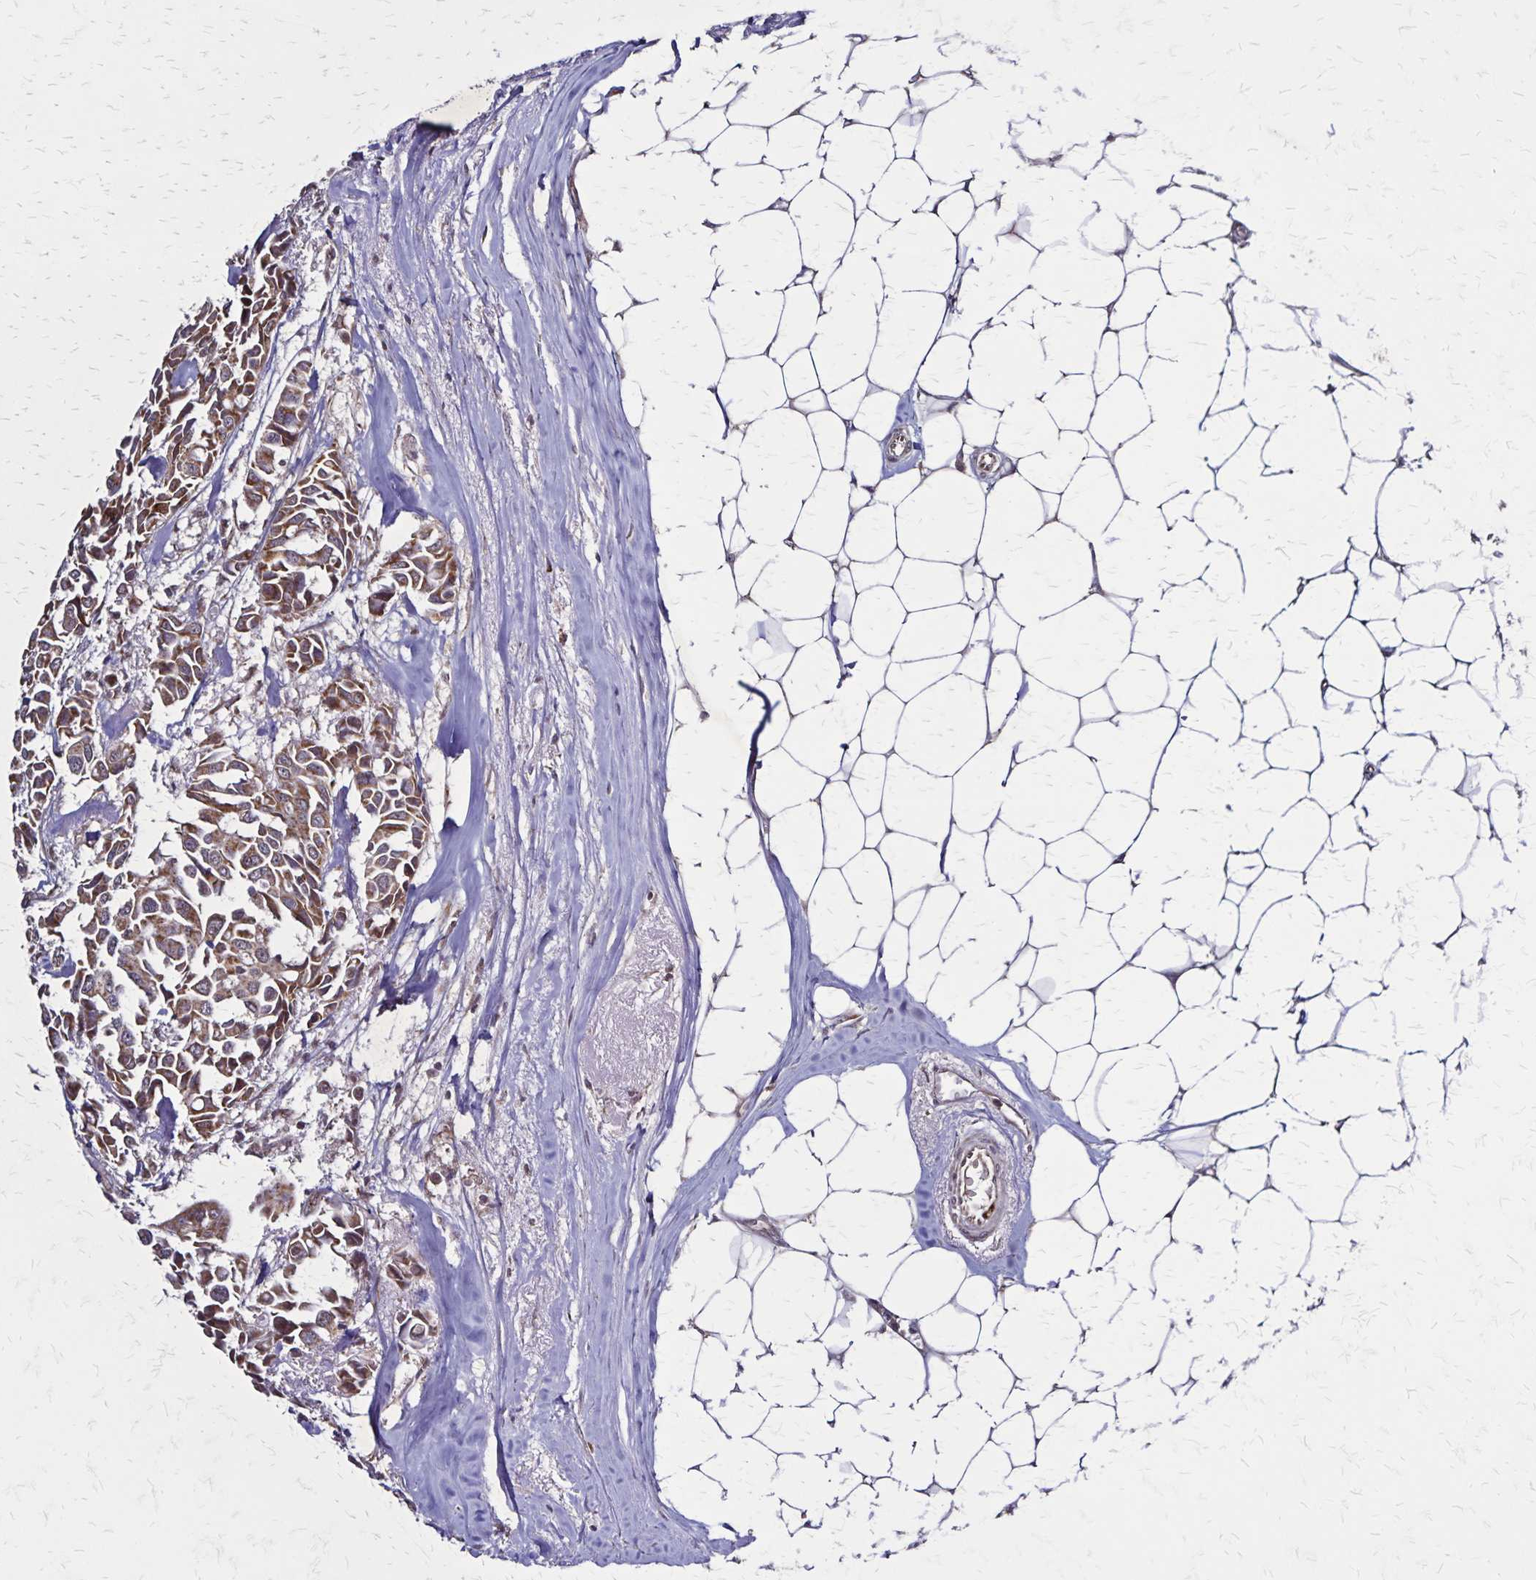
{"staining": {"intensity": "moderate", "quantity": ">75%", "location": "cytoplasmic/membranous"}, "tissue": "breast cancer", "cell_type": "Tumor cells", "image_type": "cancer", "snomed": [{"axis": "morphology", "description": "Duct carcinoma"}, {"axis": "topography", "description": "Breast"}], "caption": "Brown immunohistochemical staining in breast cancer exhibits moderate cytoplasmic/membranous positivity in about >75% of tumor cells. The staining was performed using DAB (3,3'-diaminobenzidine), with brown indicating positive protein expression. Nuclei are stained blue with hematoxylin.", "gene": "NFS1", "patient": {"sex": "female", "age": 54}}